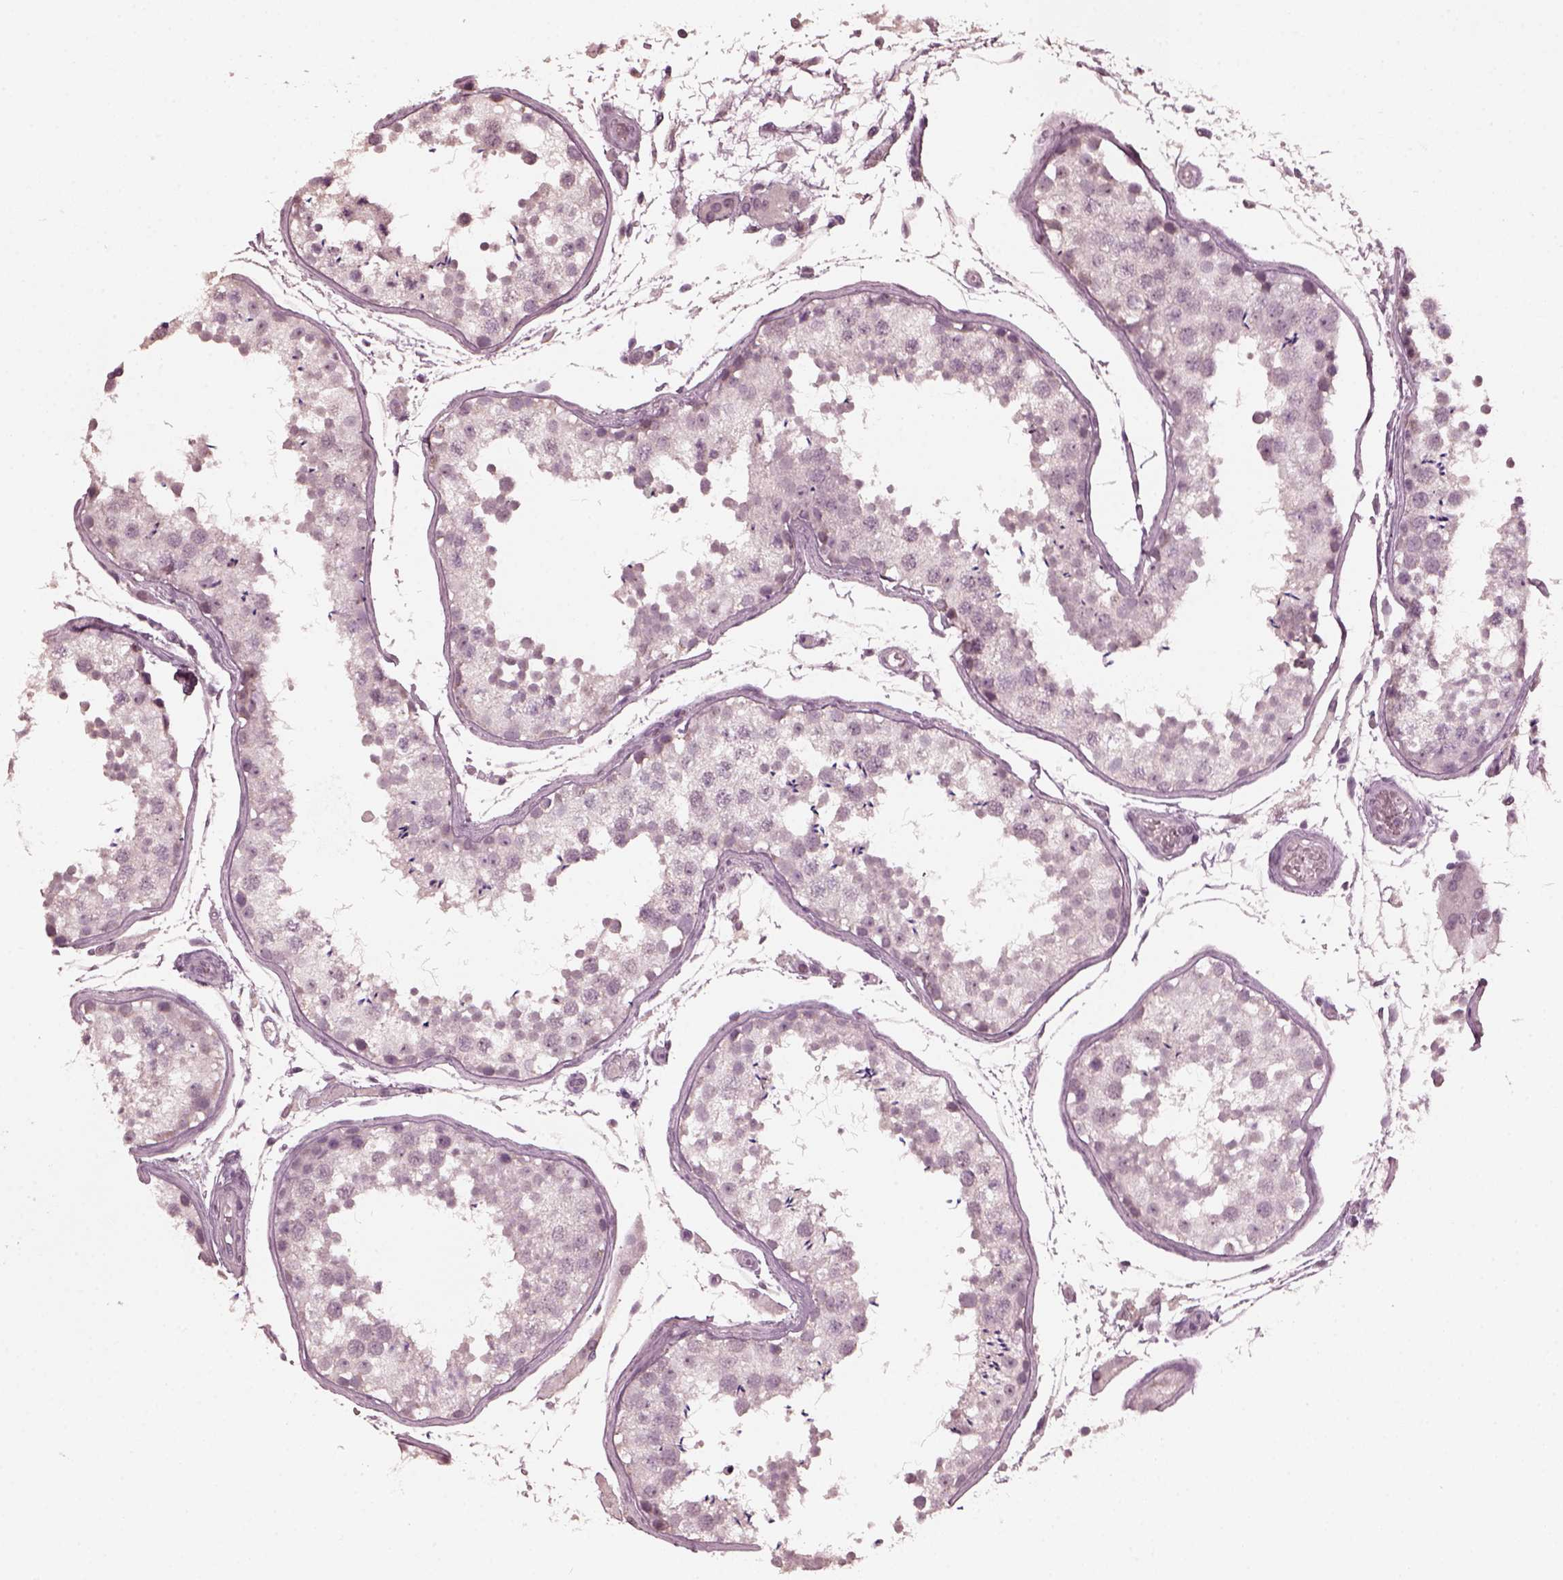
{"staining": {"intensity": "weak", "quantity": "<25%", "location": "cytoplasmic/membranous"}, "tissue": "testis", "cell_type": "Cells in seminiferous ducts", "image_type": "normal", "snomed": [{"axis": "morphology", "description": "Normal tissue, NOS"}, {"axis": "topography", "description": "Testis"}], "caption": "High magnification brightfield microscopy of unremarkable testis stained with DAB (3,3'-diaminobenzidine) (brown) and counterstained with hematoxylin (blue): cells in seminiferous ducts show no significant staining. The staining is performed using DAB brown chromogen with nuclei counter-stained in using hematoxylin.", "gene": "KRT79", "patient": {"sex": "male", "age": 29}}